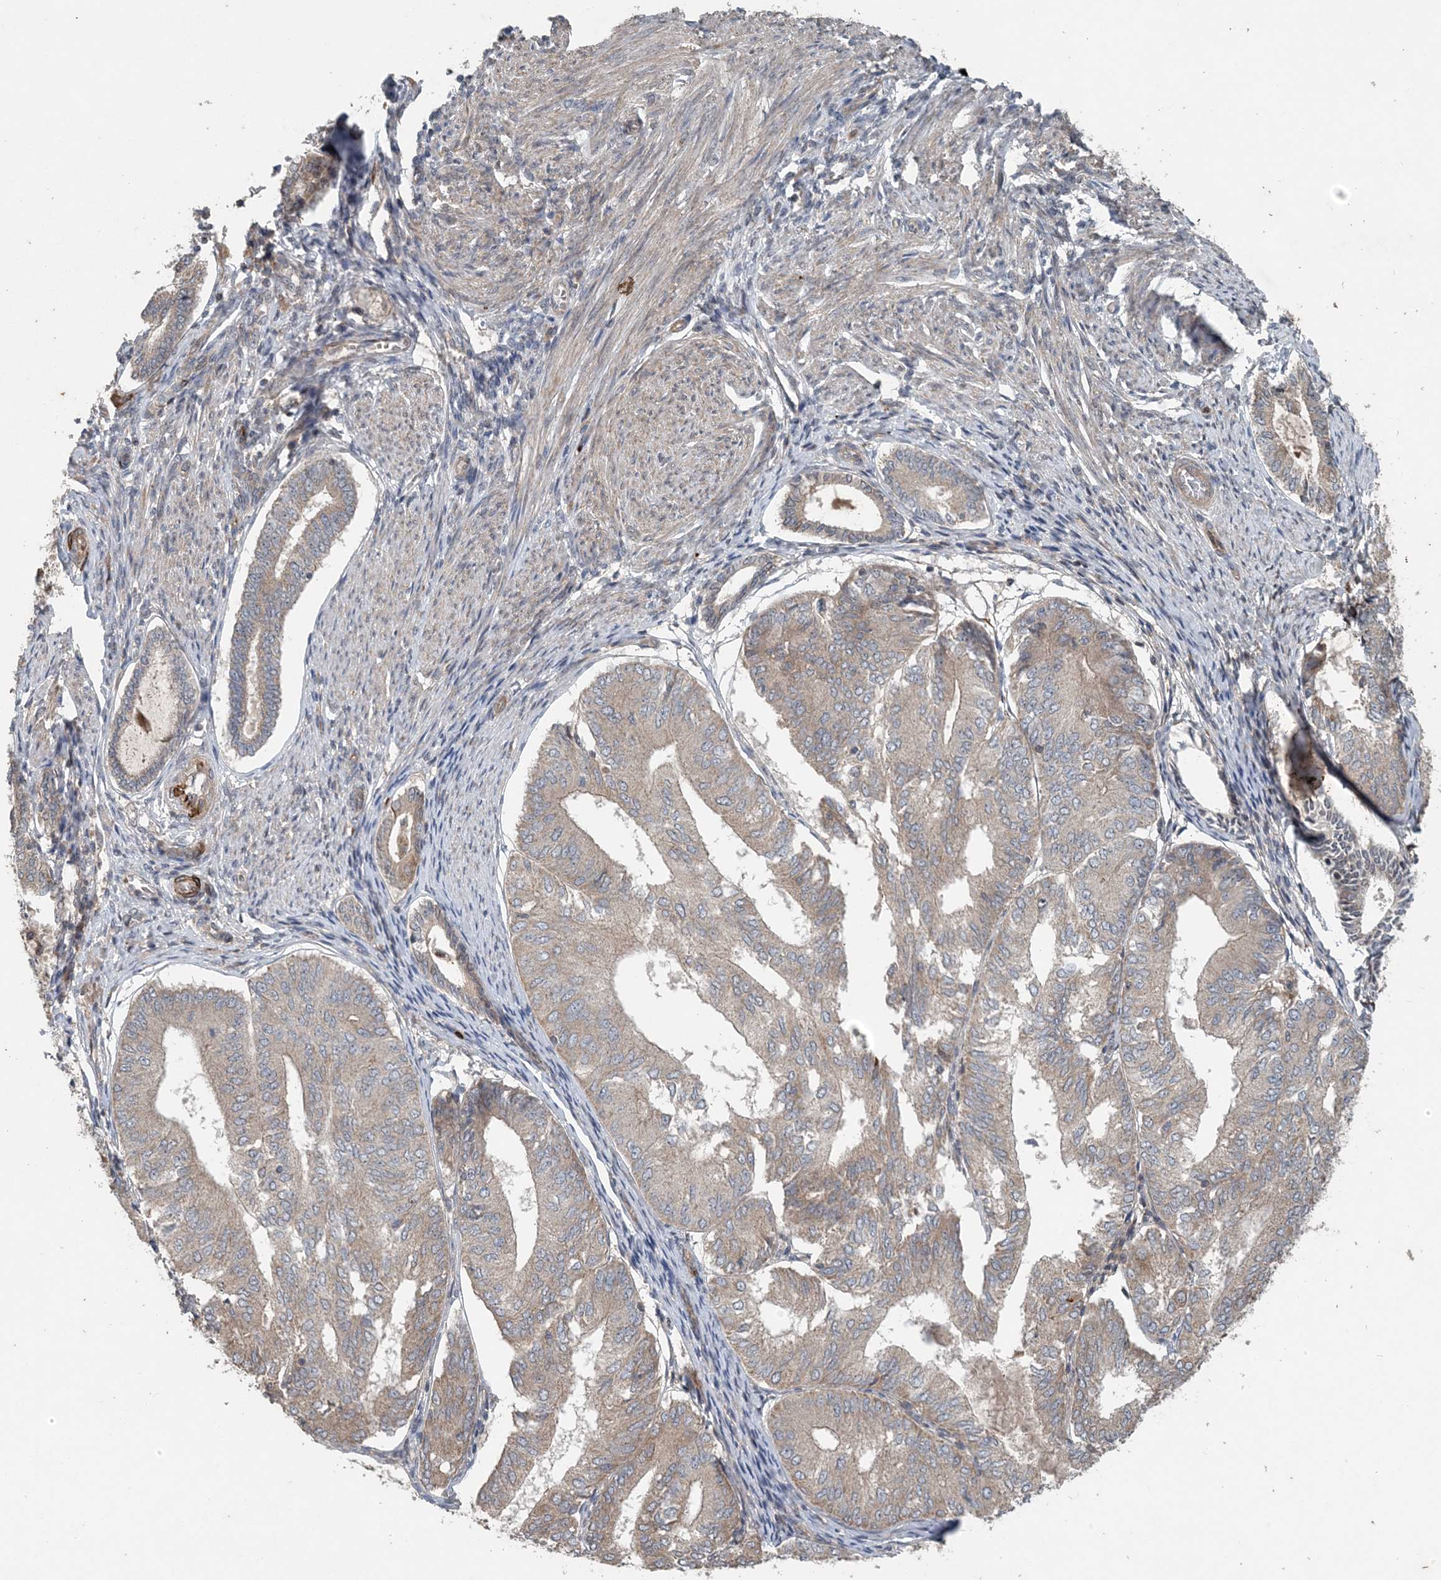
{"staining": {"intensity": "weak", "quantity": "25%-75%", "location": "cytoplasmic/membranous"}, "tissue": "endometrial cancer", "cell_type": "Tumor cells", "image_type": "cancer", "snomed": [{"axis": "morphology", "description": "Adenocarcinoma, NOS"}, {"axis": "topography", "description": "Endometrium"}], "caption": "Adenocarcinoma (endometrial) stained with a brown dye displays weak cytoplasmic/membranous positive staining in about 25%-75% of tumor cells.", "gene": "MYO9B", "patient": {"sex": "female", "age": 81}}